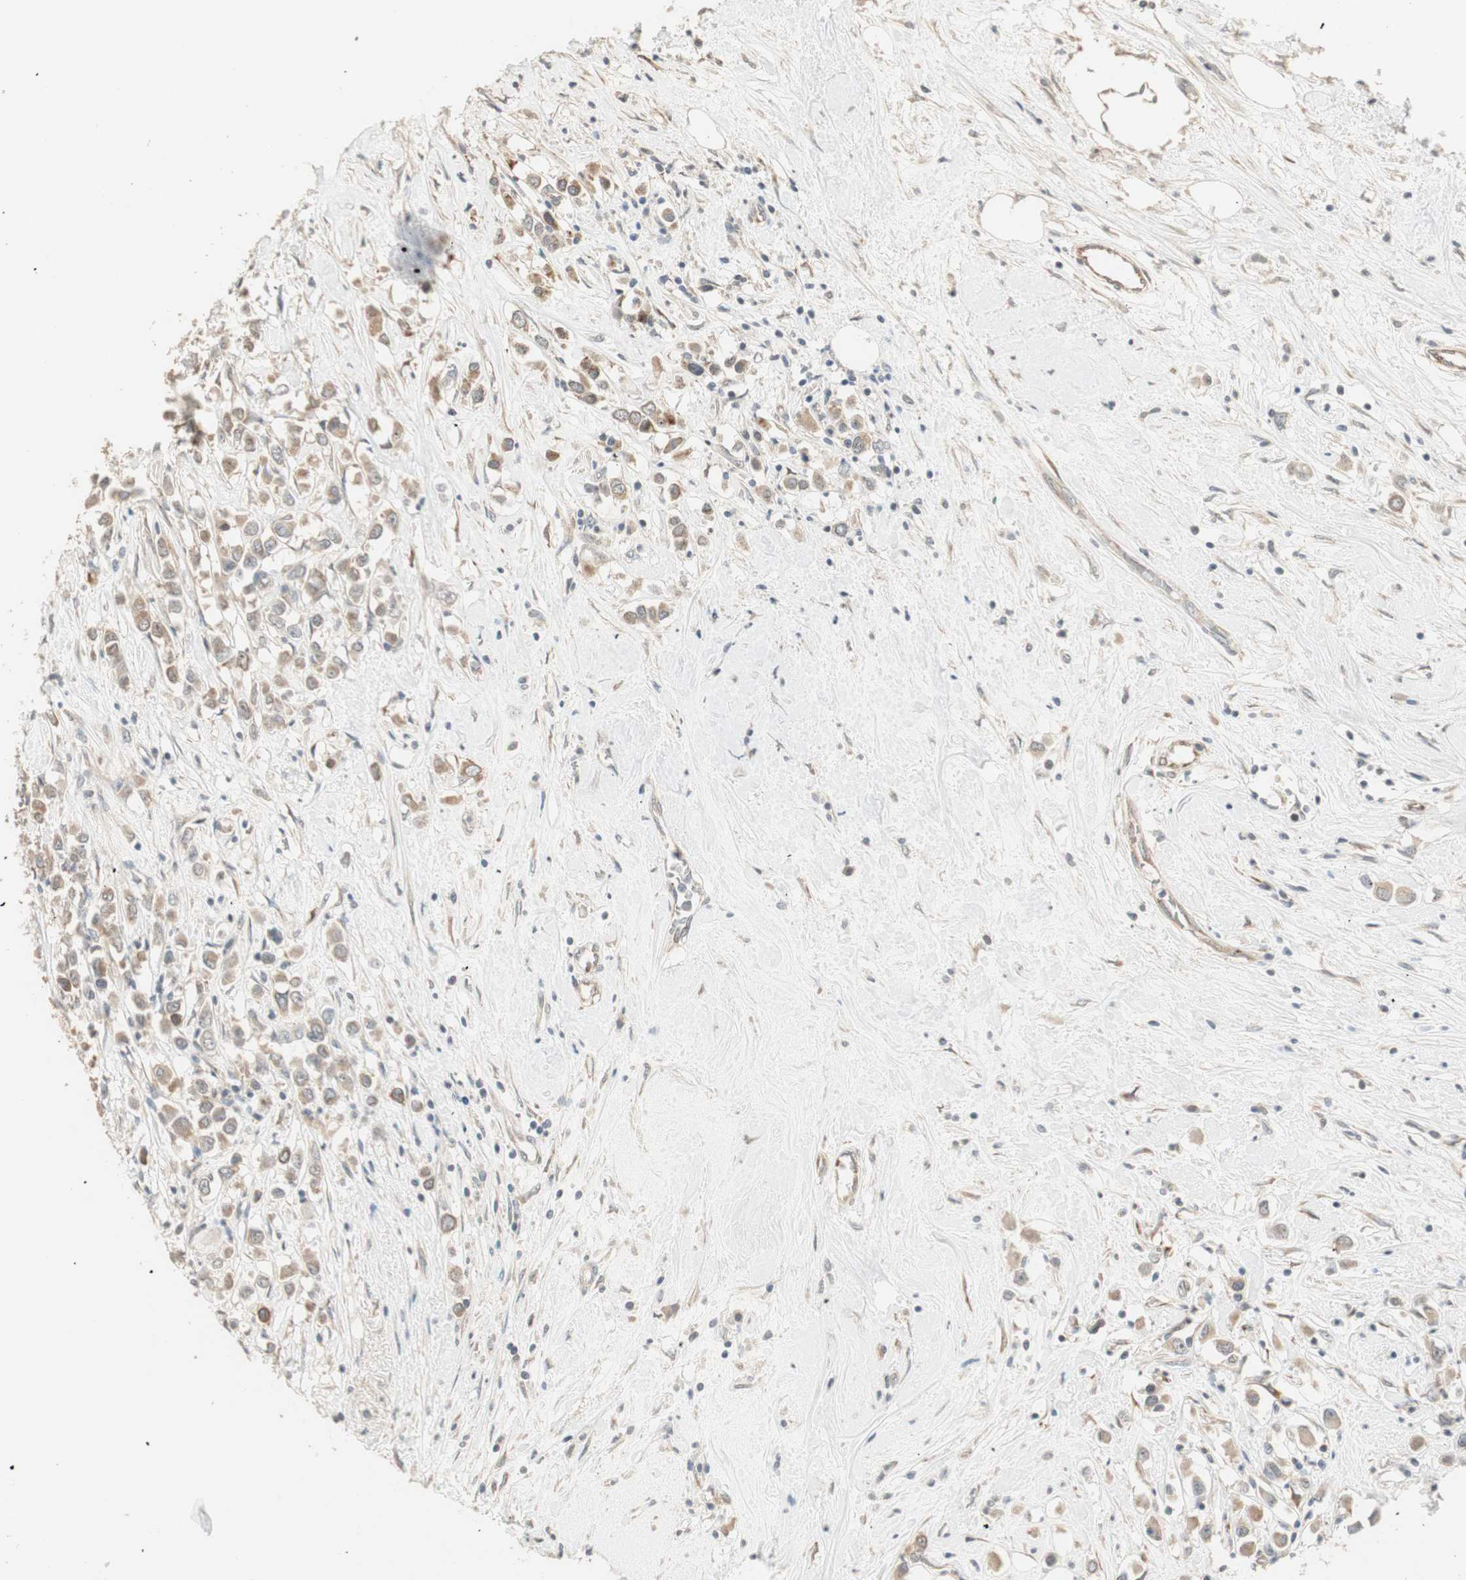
{"staining": {"intensity": "weak", "quantity": ">75%", "location": "cytoplasmic/membranous"}, "tissue": "breast cancer", "cell_type": "Tumor cells", "image_type": "cancer", "snomed": [{"axis": "morphology", "description": "Duct carcinoma"}, {"axis": "topography", "description": "Breast"}], "caption": "Immunohistochemical staining of breast cancer (intraductal carcinoma) exhibits low levels of weak cytoplasmic/membranous protein expression in about >75% of tumor cells. The protein of interest is stained brown, and the nuclei are stained in blue (DAB IHC with brightfield microscopy, high magnification).", "gene": "TASOR", "patient": {"sex": "female", "age": 61}}